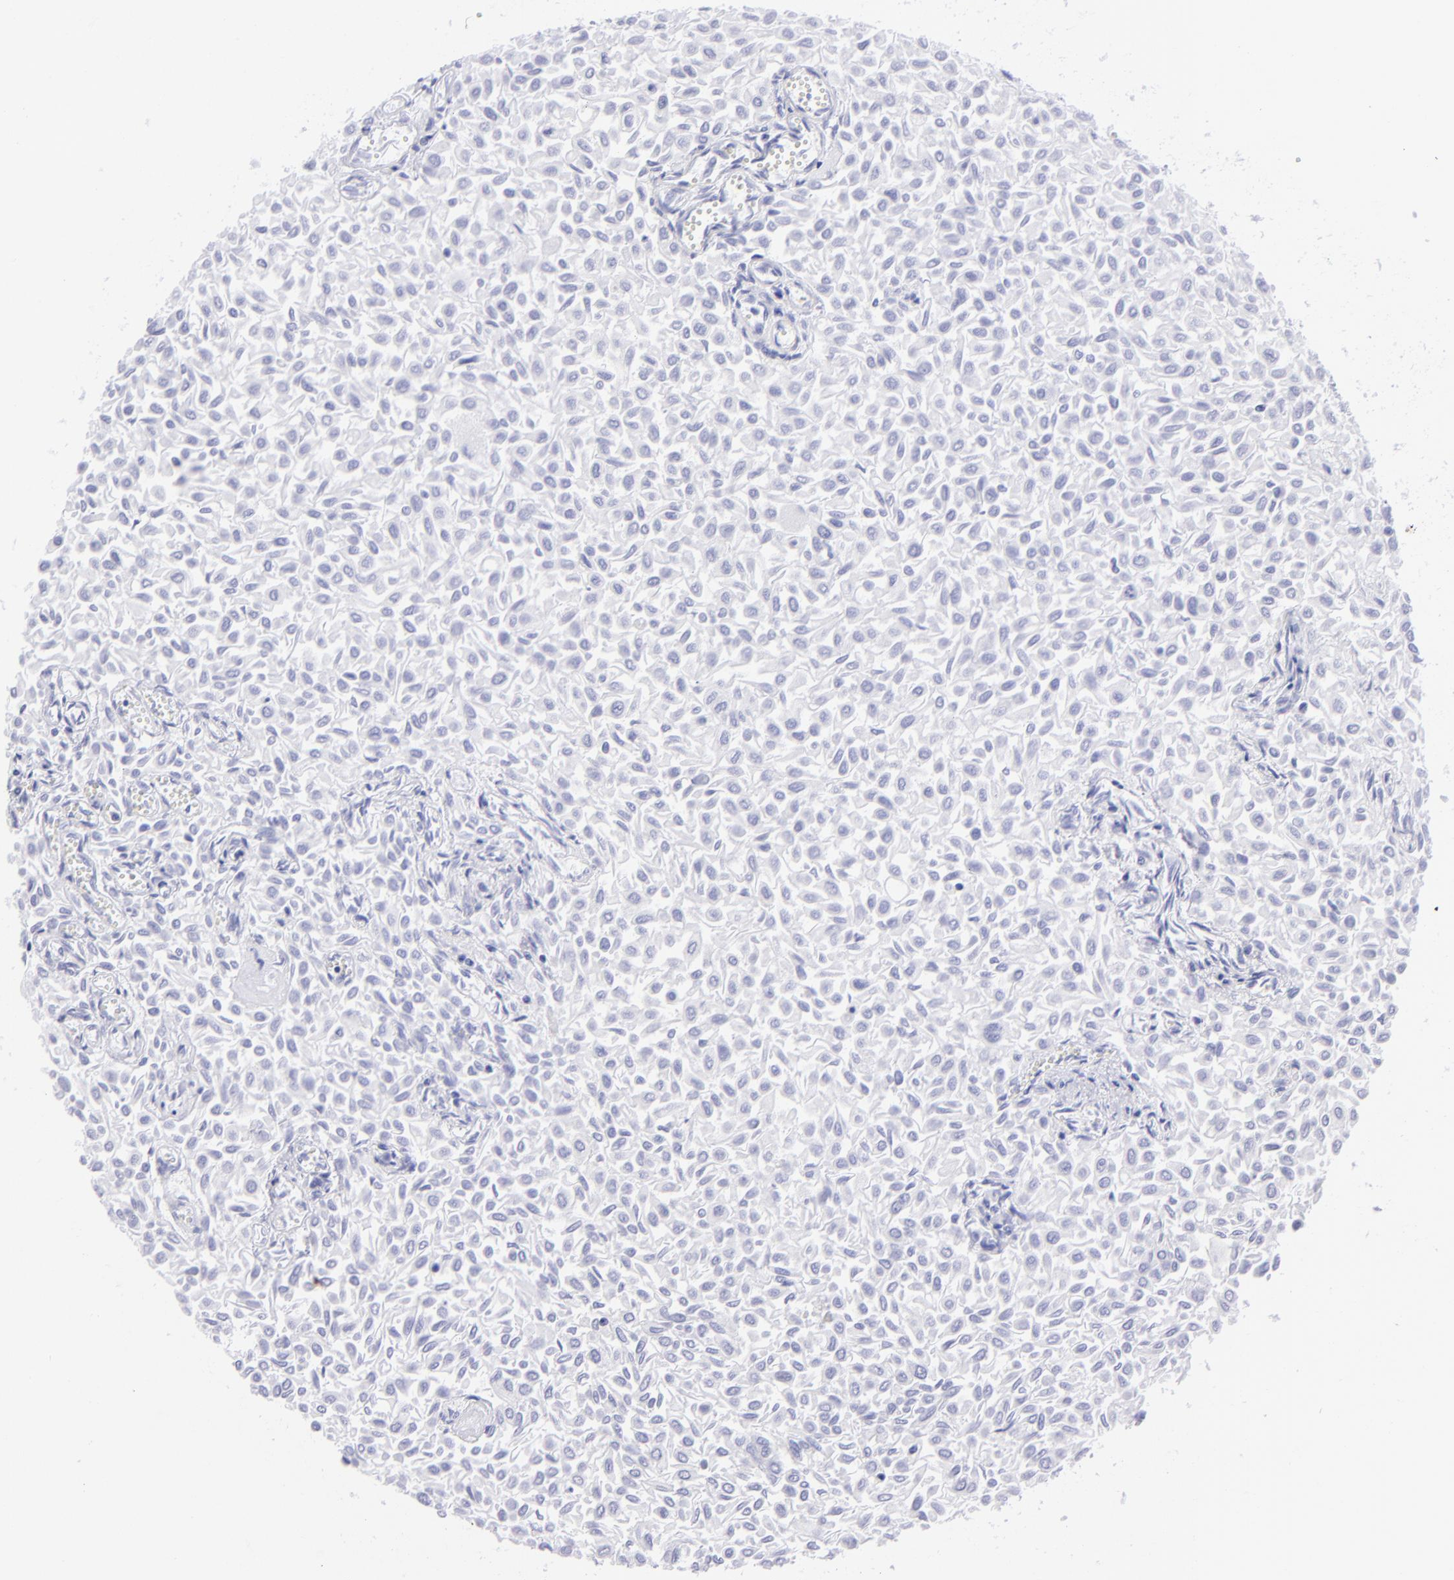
{"staining": {"intensity": "negative", "quantity": "none", "location": "none"}, "tissue": "urothelial cancer", "cell_type": "Tumor cells", "image_type": "cancer", "snomed": [{"axis": "morphology", "description": "Urothelial carcinoma, Low grade"}, {"axis": "topography", "description": "Urinary bladder"}], "caption": "IHC micrograph of neoplastic tissue: human urothelial carcinoma (low-grade) stained with DAB (3,3'-diaminobenzidine) displays no significant protein positivity in tumor cells.", "gene": "SLC1A3", "patient": {"sex": "male", "age": 64}}